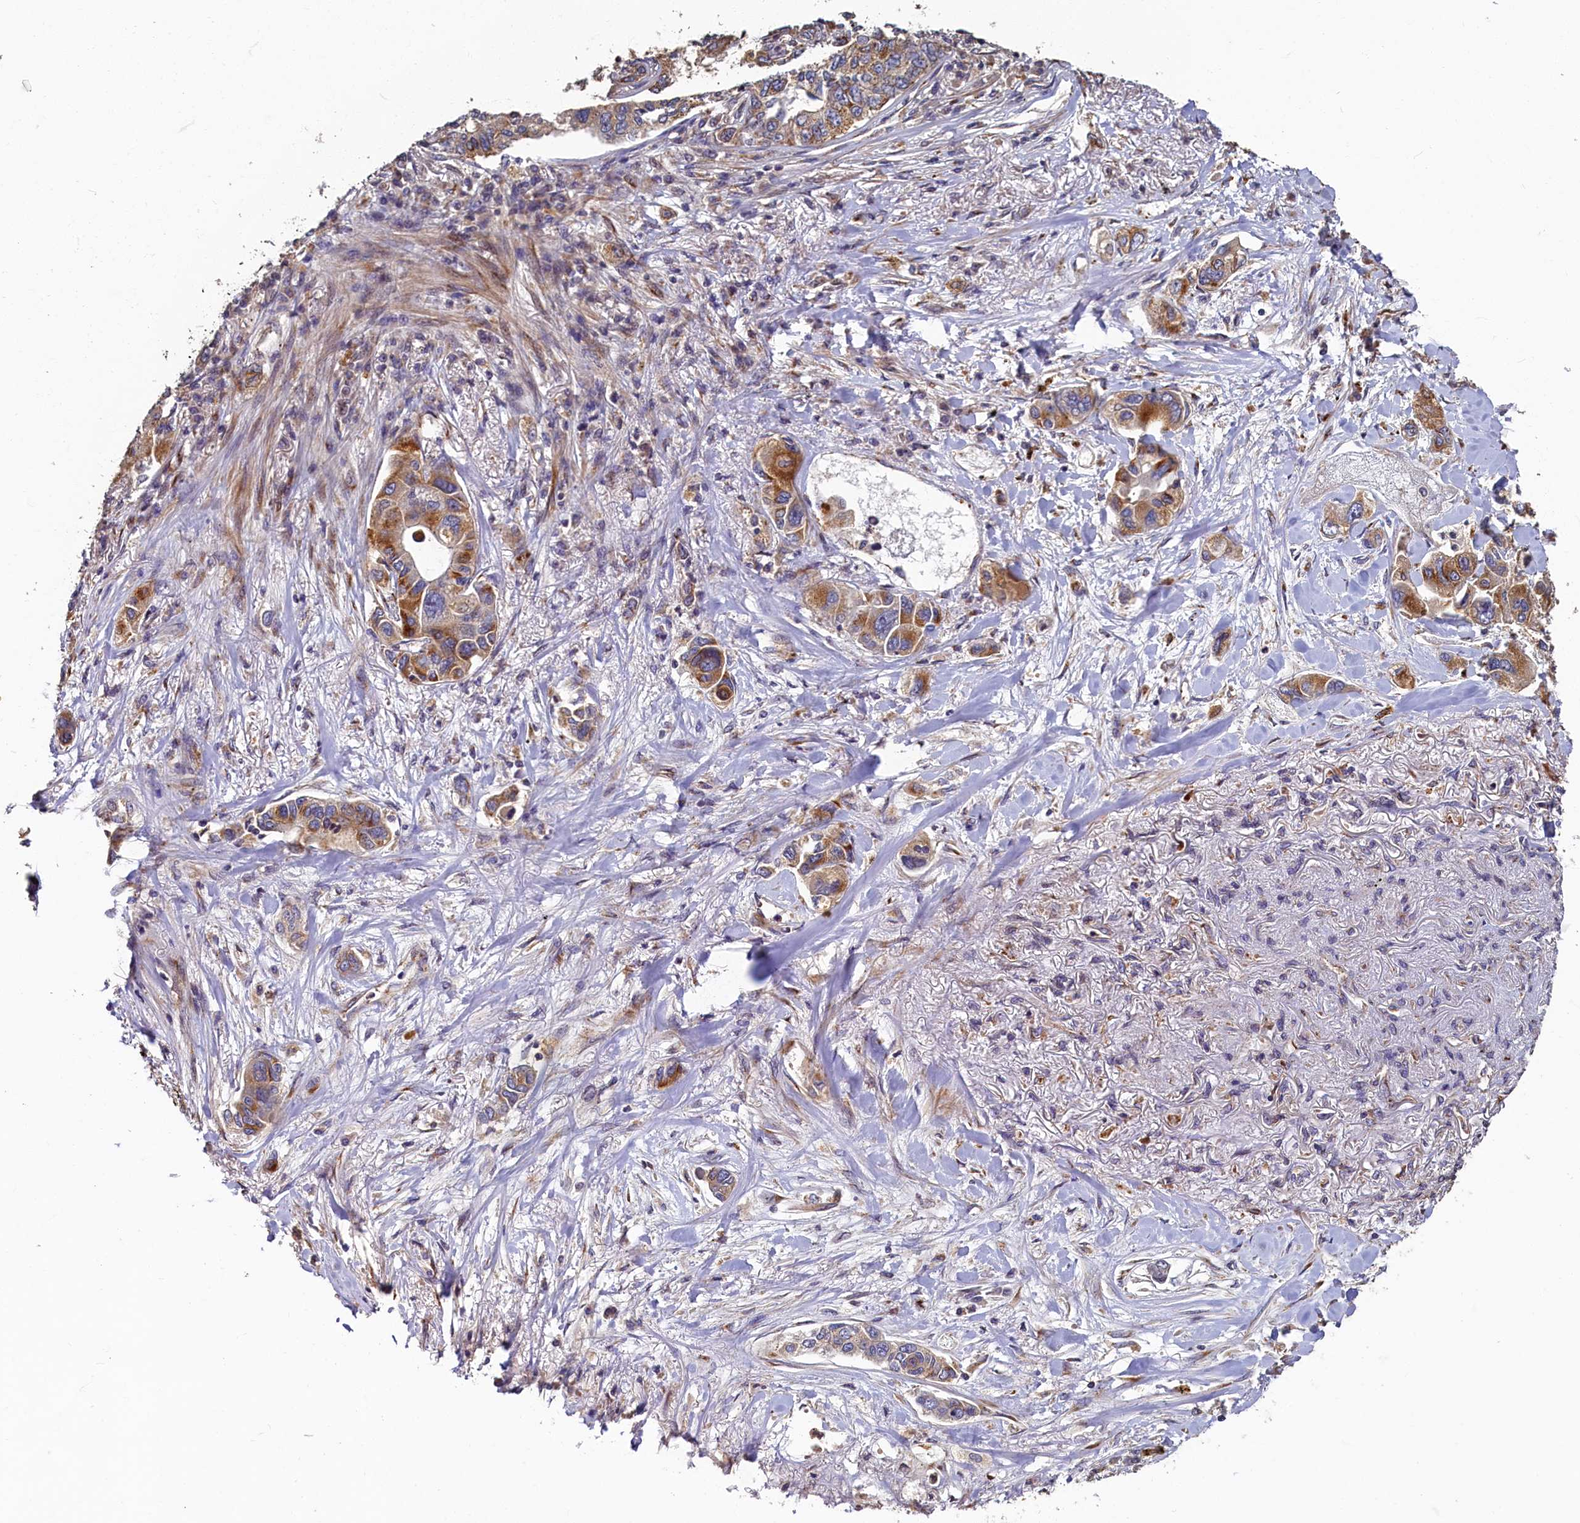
{"staining": {"intensity": "moderate", "quantity": ">75%", "location": "cytoplasmic/membranous"}, "tissue": "lung cancer", "cell_type": "Tumor cells", "image_type": "cancer", "snomed": [{"axis": "morphology", "description": "Adenocarcinoma, NOS"}, {"axis": "topography", "description": "Lung"}], "caption": "A high-resolution photomicrograph shows immunohistochemistry (IHC) staining of lung adenocarcinoma, which displays moderate cytoplasmic/membranous expression in about >75% of tumor cells. (DAB (3,3'-diaminobenzidine) IHC with brightfield microscopy, high magnification).", "gene": "TMEM181", "patient": {"sex": "male", "age": 49}}